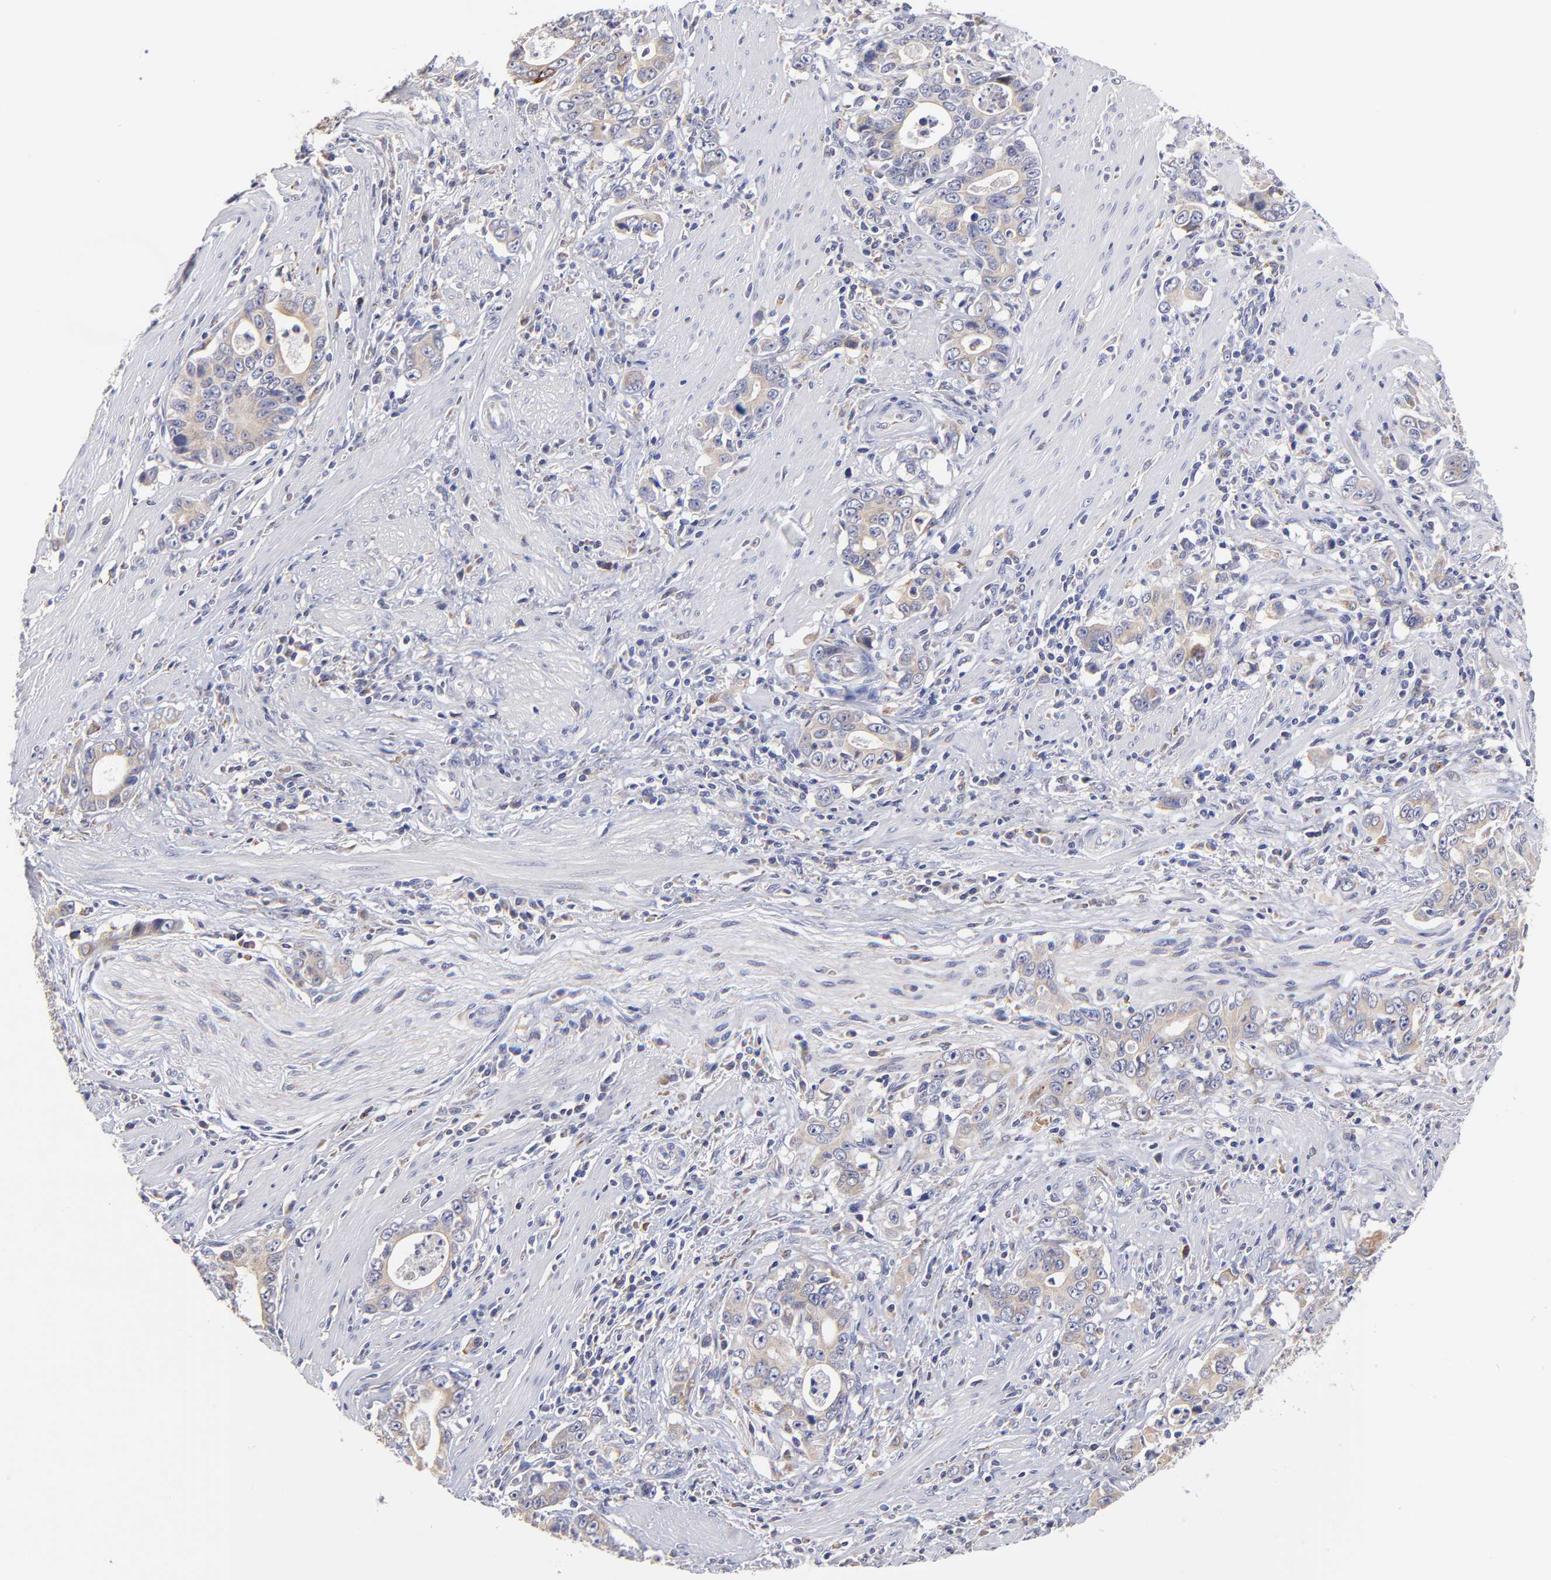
{"staining": {"intensity": "weak", "quantity": ">75%", "location": "cytoplasmic/membranous"}, "tissue": "stomach cancer", "cell_type": "Tumor cells", "image_type": "cancer", "snomed": [{"axis": "morphology", "description": "Adenocarcinoma, NOS"}, {"axis": "topography", "description": "Stomach, lower"}], "caption": "There is low levels of weak cytoplasmic/membranous expression in tumor cells of stomach adenocarcinoma, as demonstrated by immunohistochemical staining (brown color).", "gene": "GCSAM", "patient": {"sex": "female", "age": 72}}